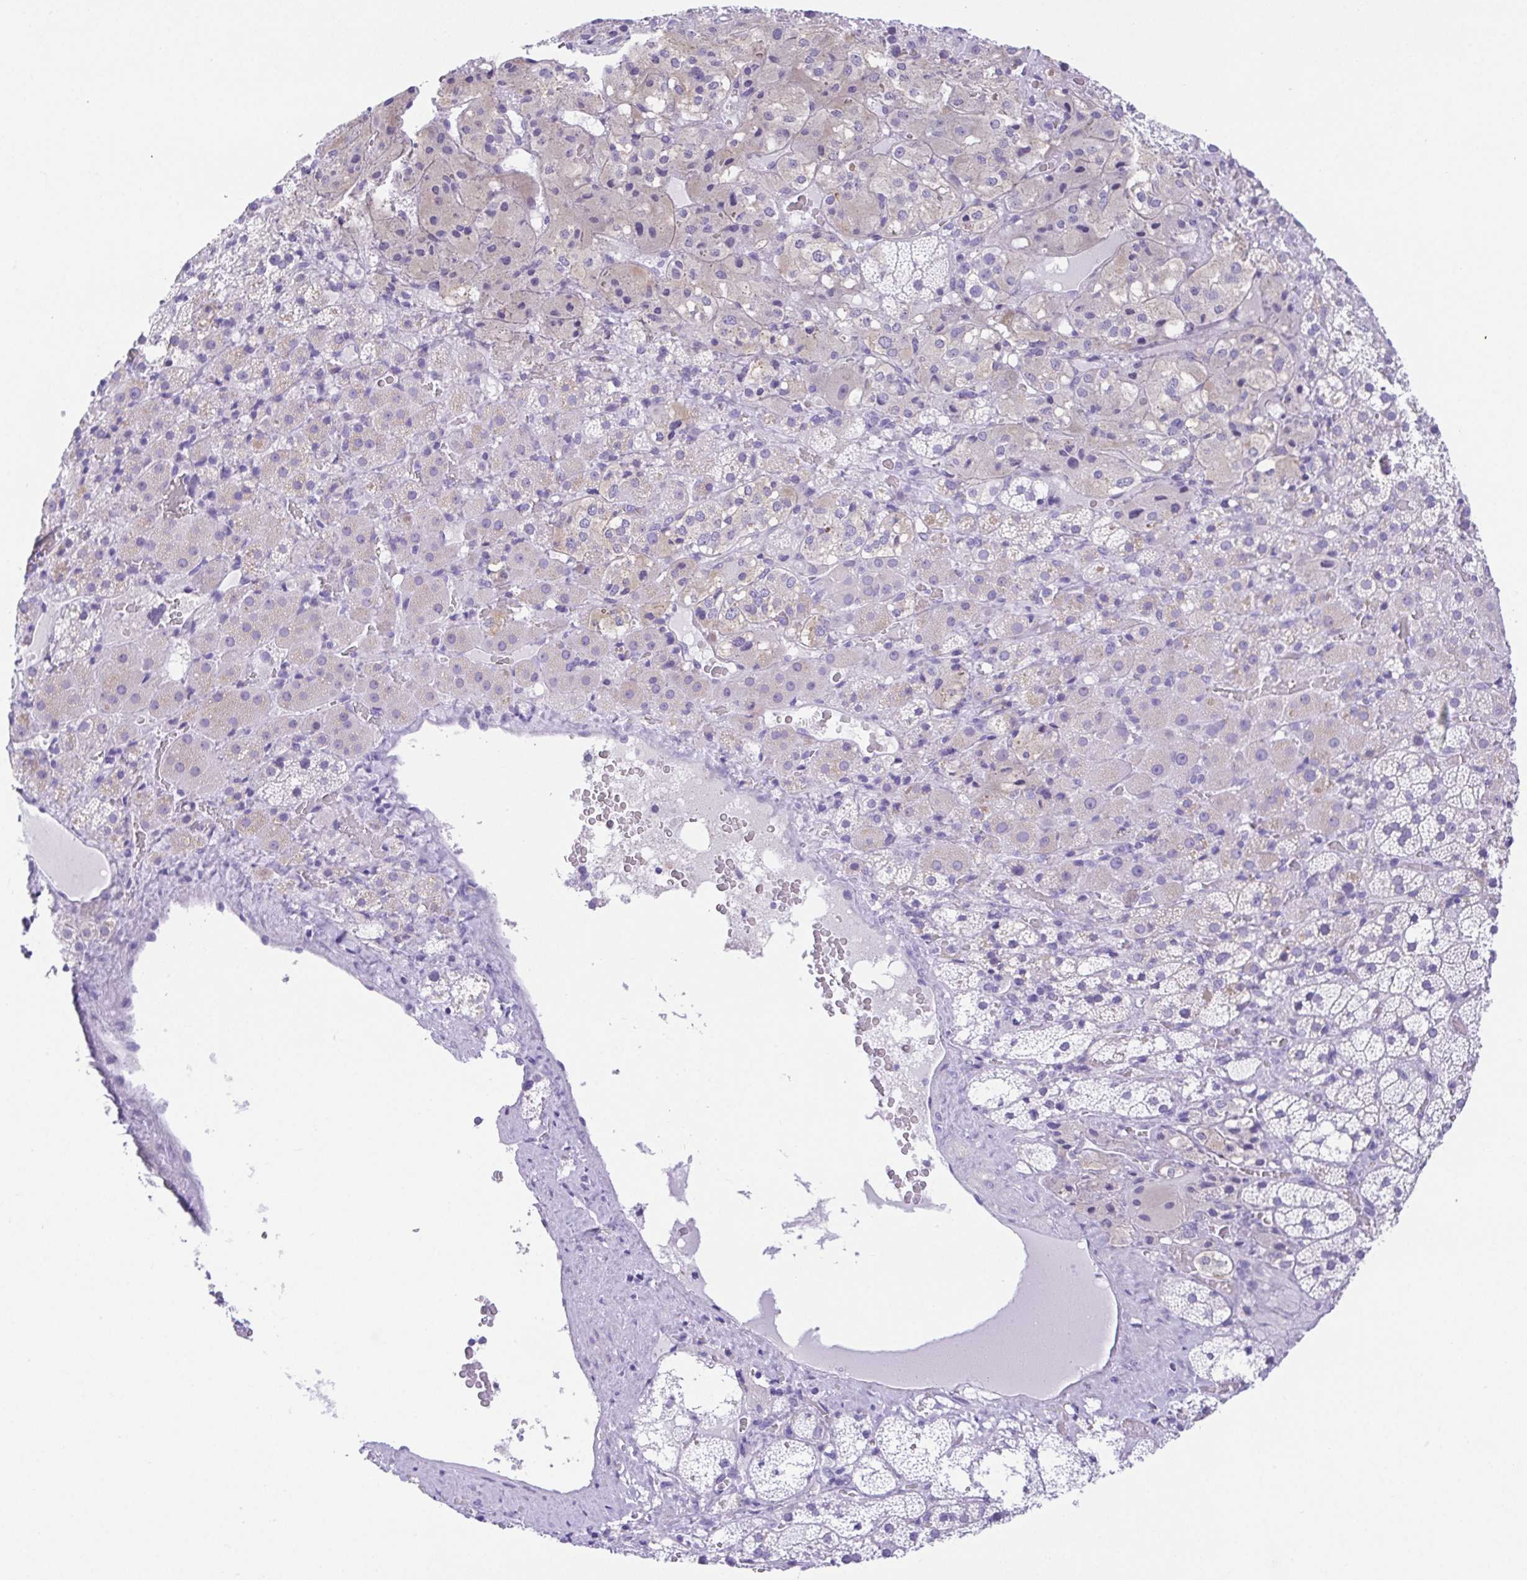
{"staining": {"intensity": "negative", "quantity": "none", "location": "none"}, "tissue": "adrenal gland", "cell_type": "Glandular cells", "image_type": "normal", "snomed": [{"axis": "morphology", "description": "Normal tissue, NOS"}, {"axis": "topography", "description": "Adrenal gland"}], "caption": "DAB immunohistochemical staining of benign adrenal gland demonstrates no significant expression in glandular cells. (DAB immunohistochemistry with hematoxylin counter stain).", "gene": "LUZP4", "patient": {"sex": "male", "age": 53}}